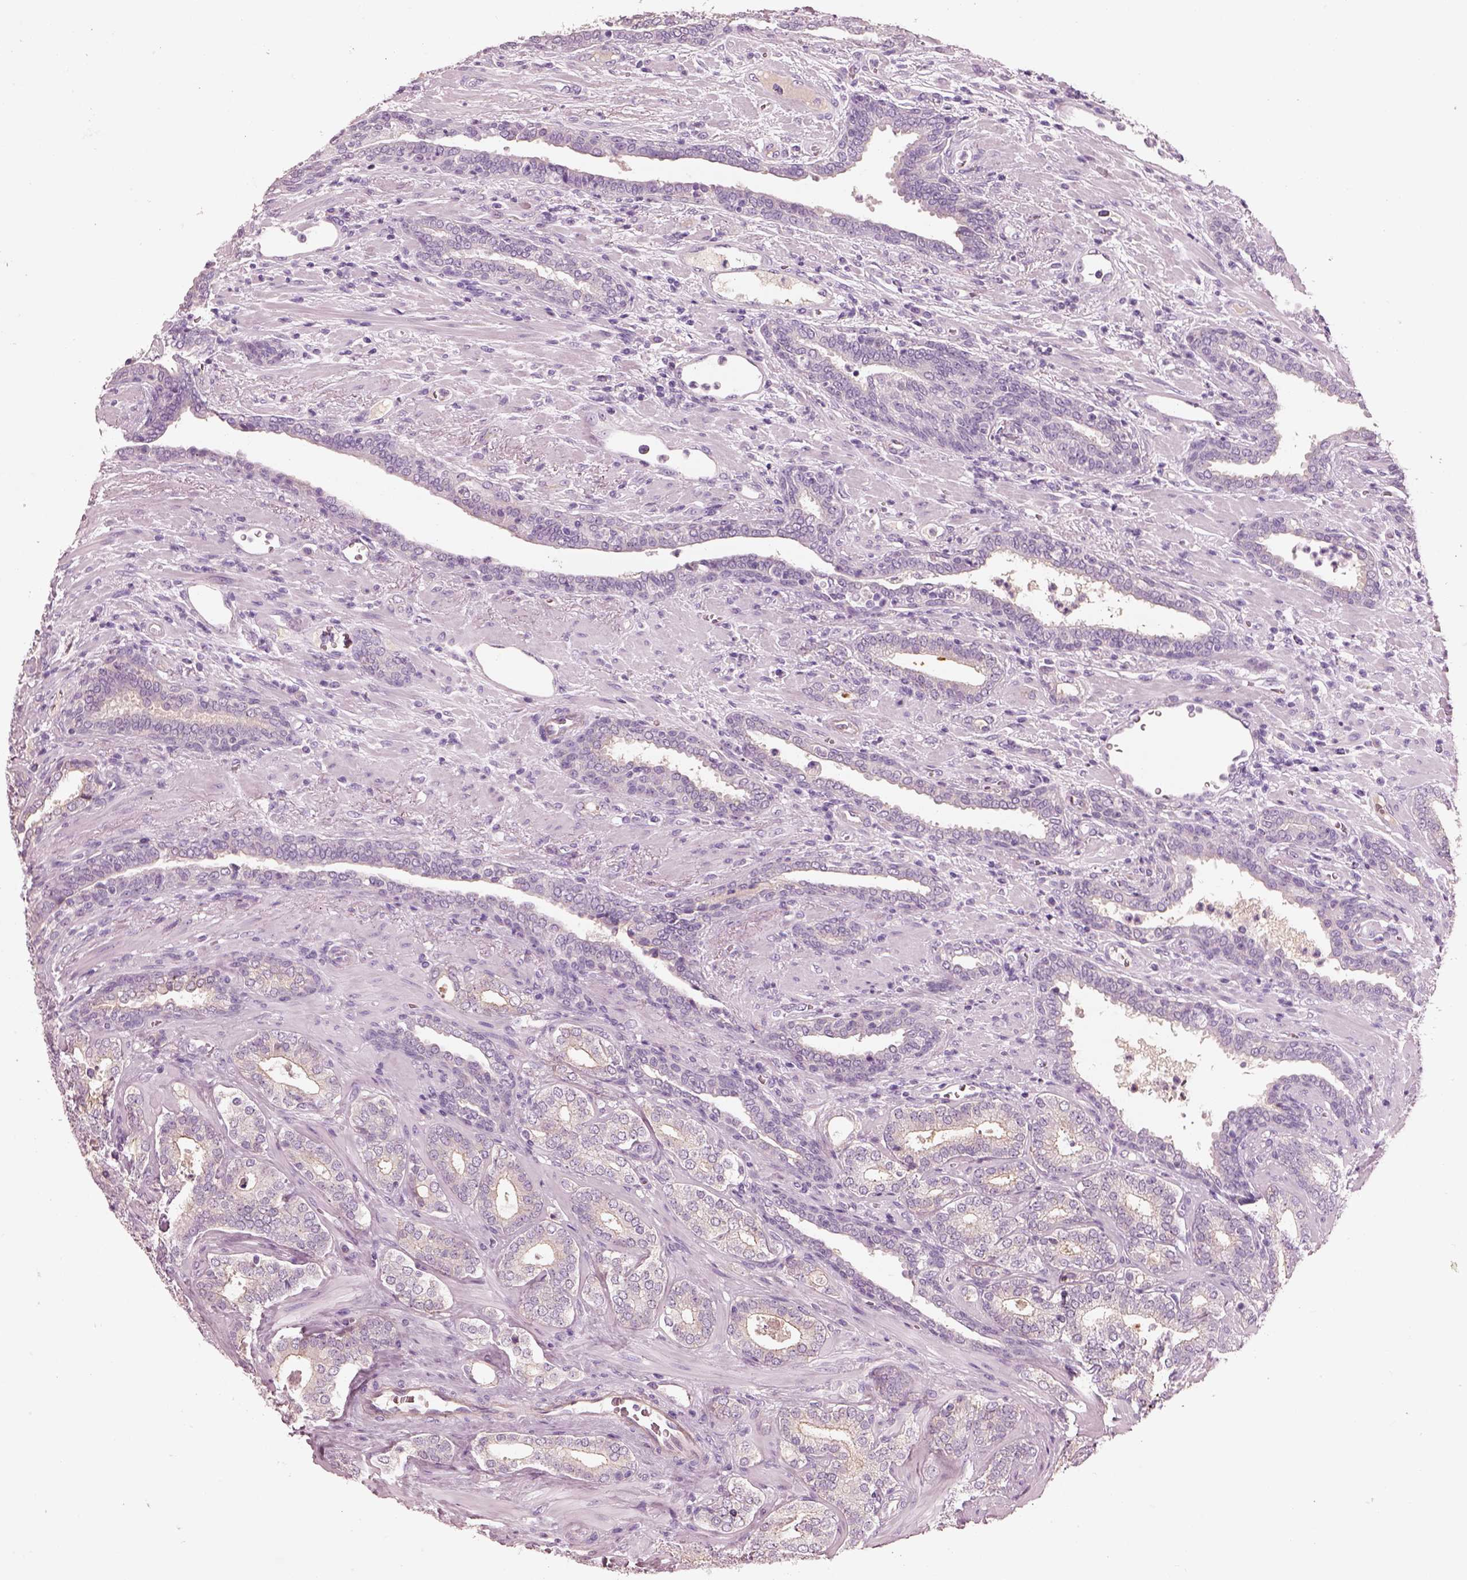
{"staining": {"intensity": "negative", "quantity": "none", "location": "none"}, "tissue": "prostate cancer", "cell_type": "Tumor cells", "image_type": "cancer", "snomed": [{"axis": "morphology", "description": "Adenocarcinoma, Low grade"}, {"axis": "topography", "description": "Prostate"}], "caption": "The photomicrograph exhibits no significant staining in tumor cells of prostate adenocarcinoma (low-grade).", "gene": "IGLL1", "patient": {"sex": "male", "age": 61}}